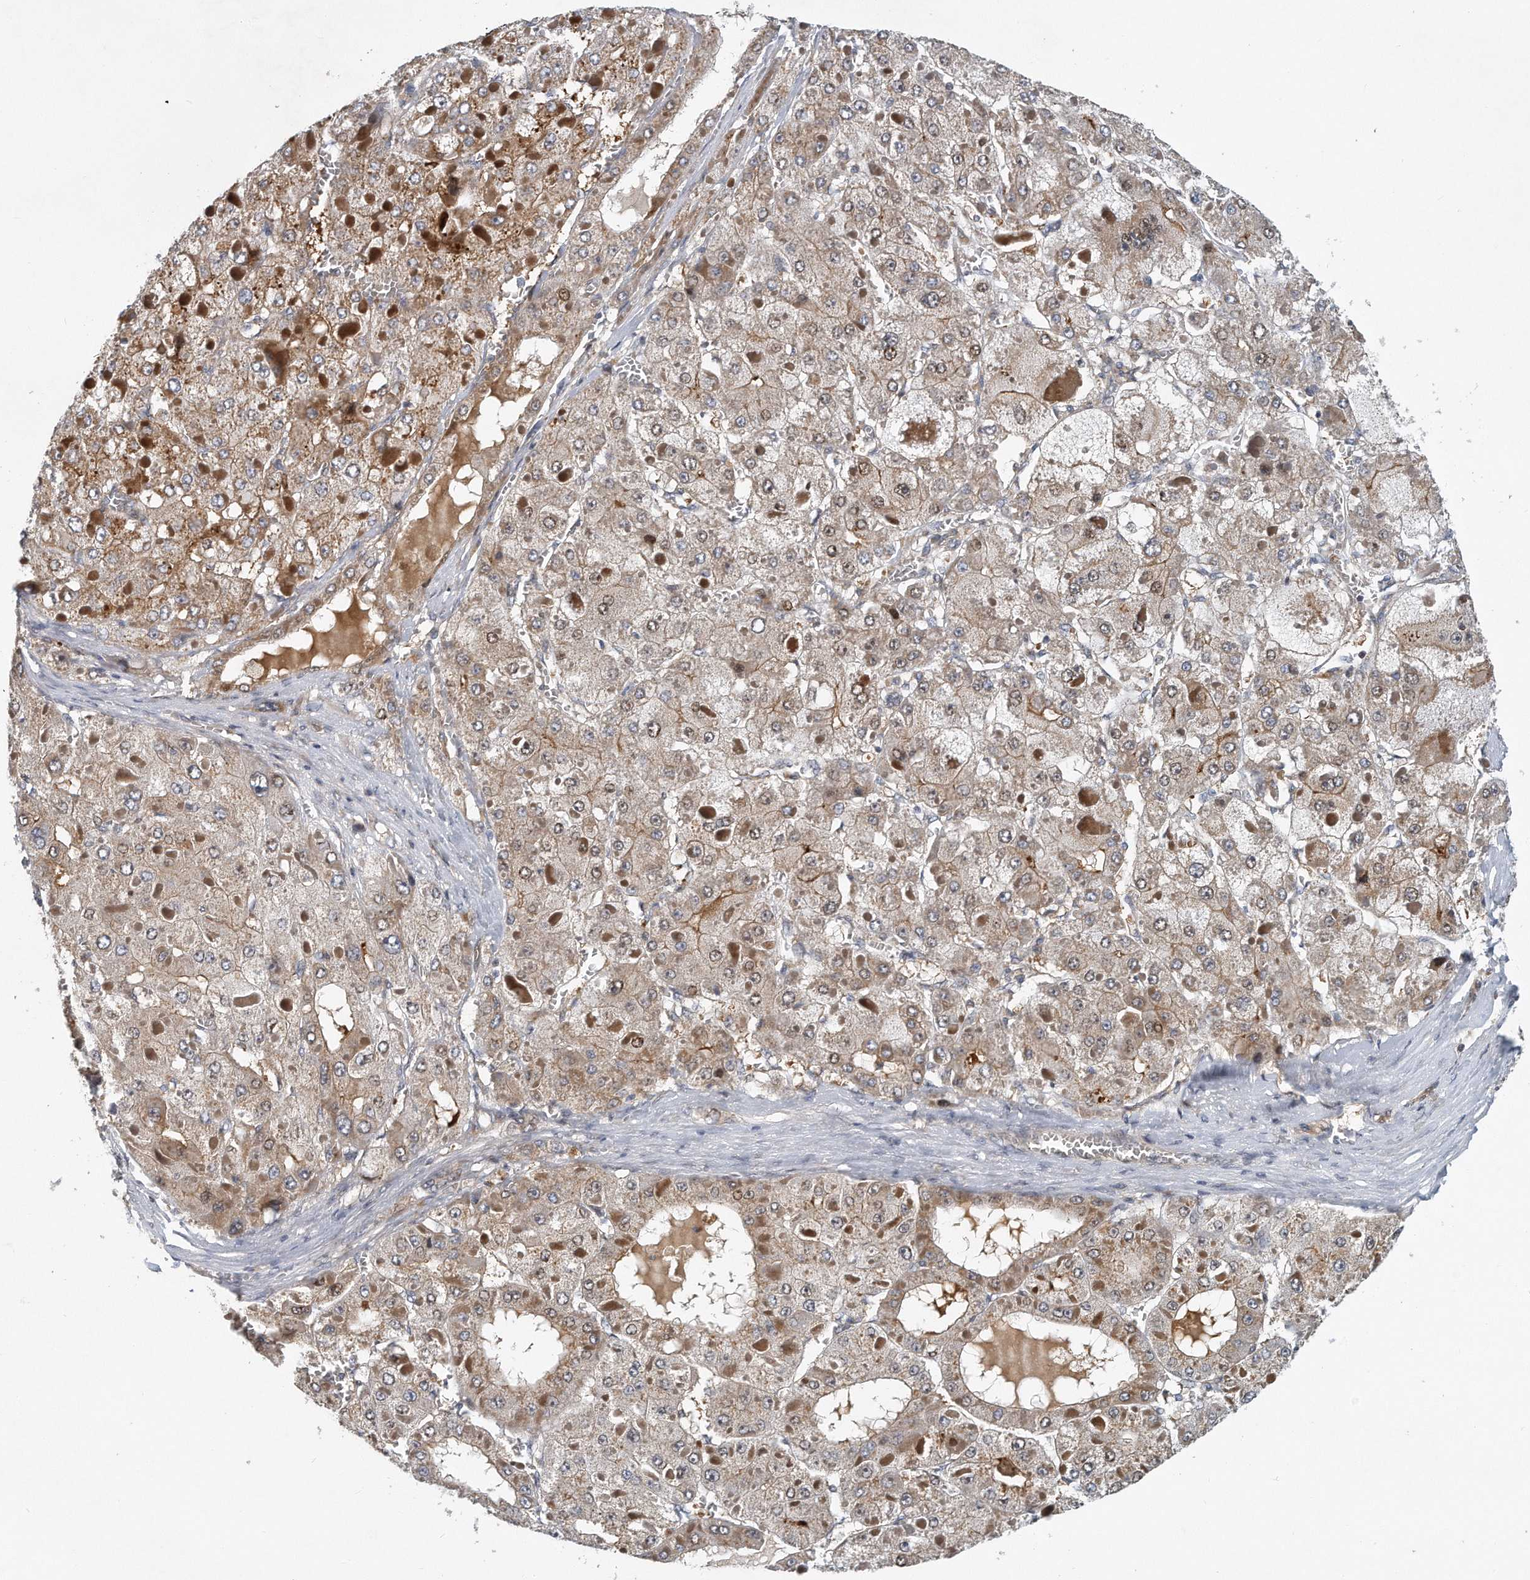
{"staining": {"intensity": "moderate", "quantity": ">75%", "location": "cytoplasmic/membranous"}, "tissue": "liver cancer", "cell_type": "Tumor cells", "image_type": "cancer", "snomed": [{"axis": "morphology", "description": "Carcinoma, Hepatocellular, NOS"}, {"axis": "topography", "description": "Liver"}], "caption": "A medium amount of moderate cytoplasmic/membranous positivity is present in approximately >75% of tumor cells in hepatocellular carcinoma (liver) tissue.", "gene": "PCDH8", "patient": {"sex": "female", "age": 73}}